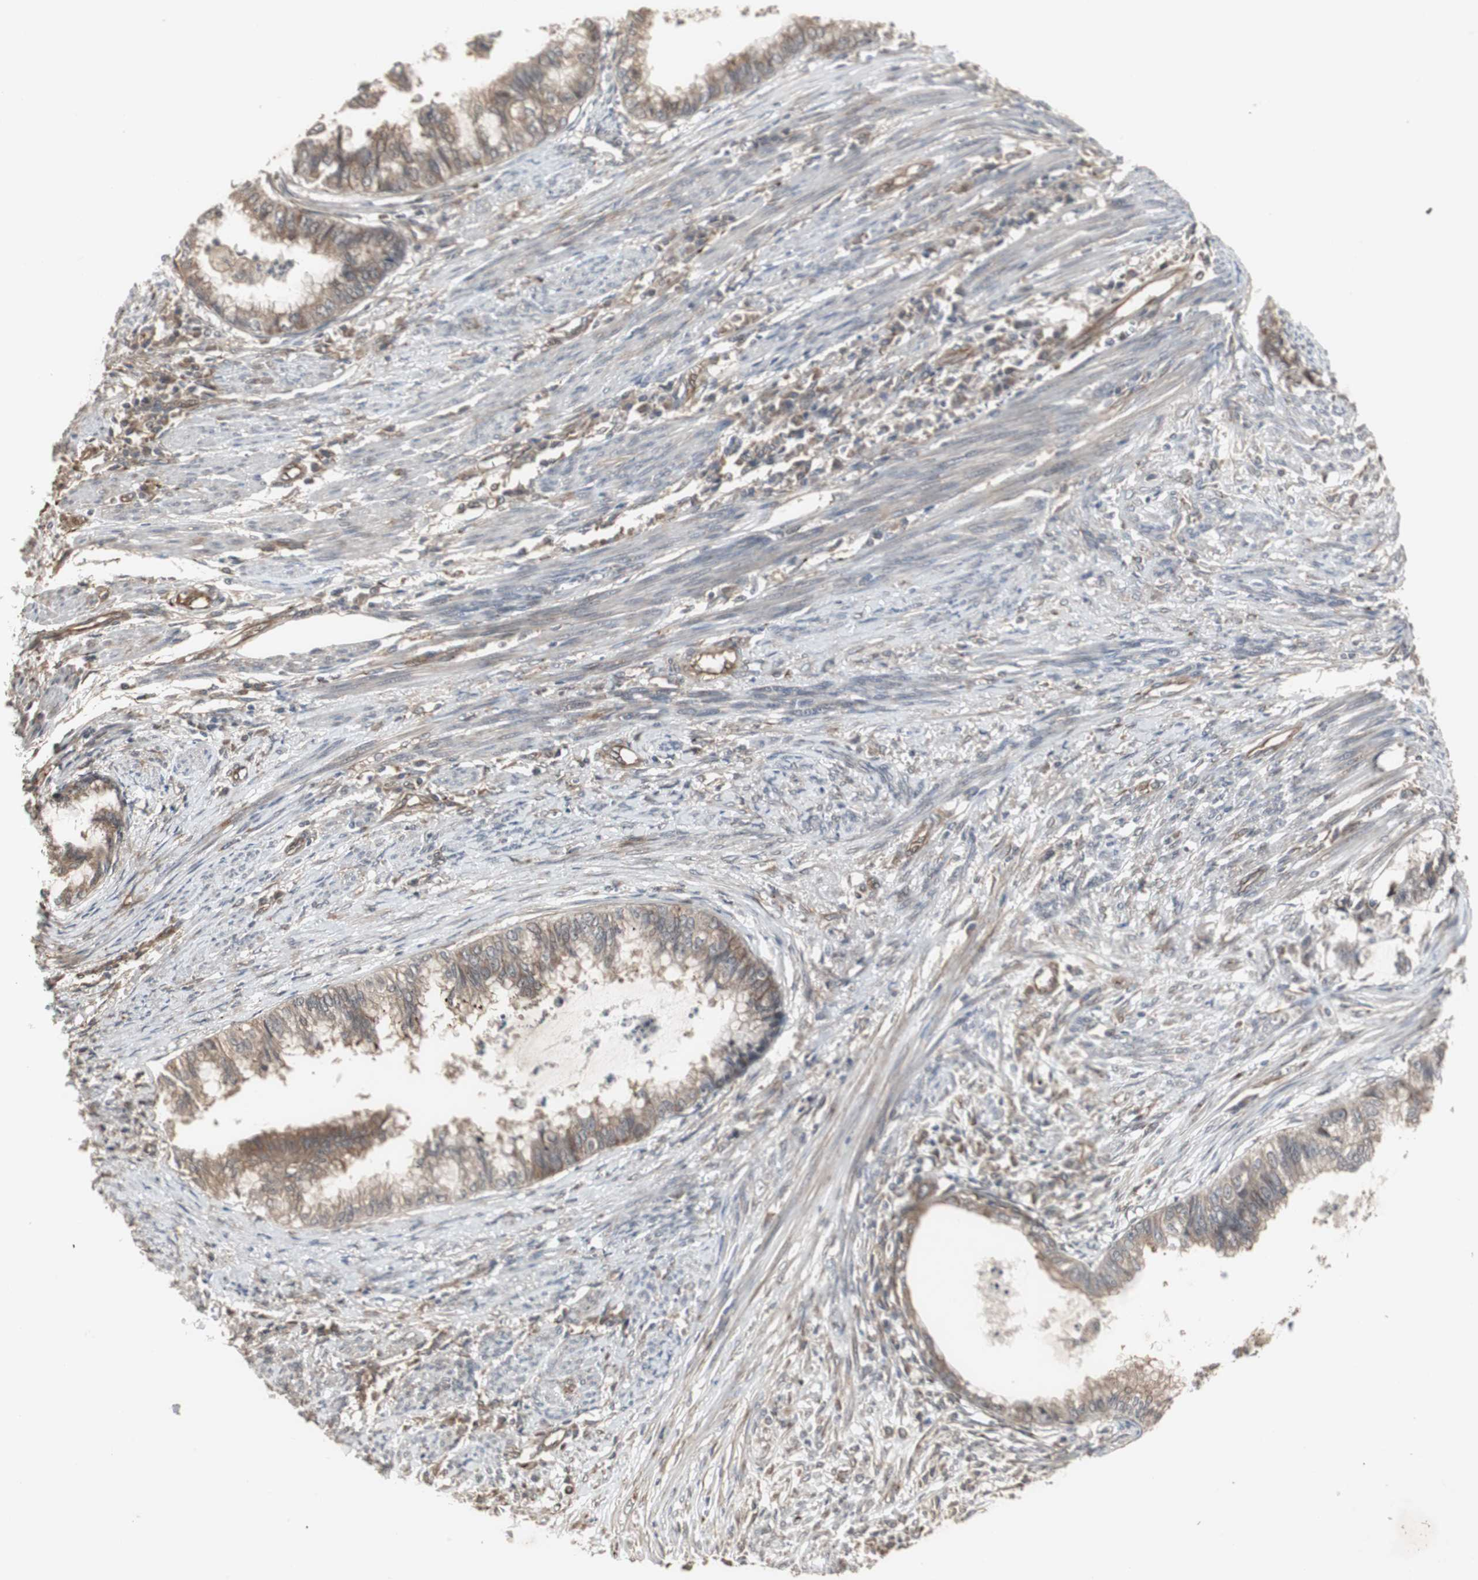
{"staining": {"intensity": "weak", "quantity": ">75%", "location": "cytoplasmic/membranous"}, "tissue": "endometrial cancer", "cell_type": "Tumor cells", "image_type": "cancer", "snomed": [{"axis": "morphology", "description": "Adenocarcinoma, NOS"}, {"axis": "topography", "description": "Endometrium"}], "caption": "Weak cytoplasmic/membranous staining is seen in approximately >75% of tumor cells in endometrial adenocarcinoma. The protein is stained brown, and the nuclei are stained in blue (DAB (3,3'-diaminobenzidine) IHC with brightfield microscopy, high magnification).", "gene": "ATP2B2", "patient": {"sex": "female", "age": 79}}